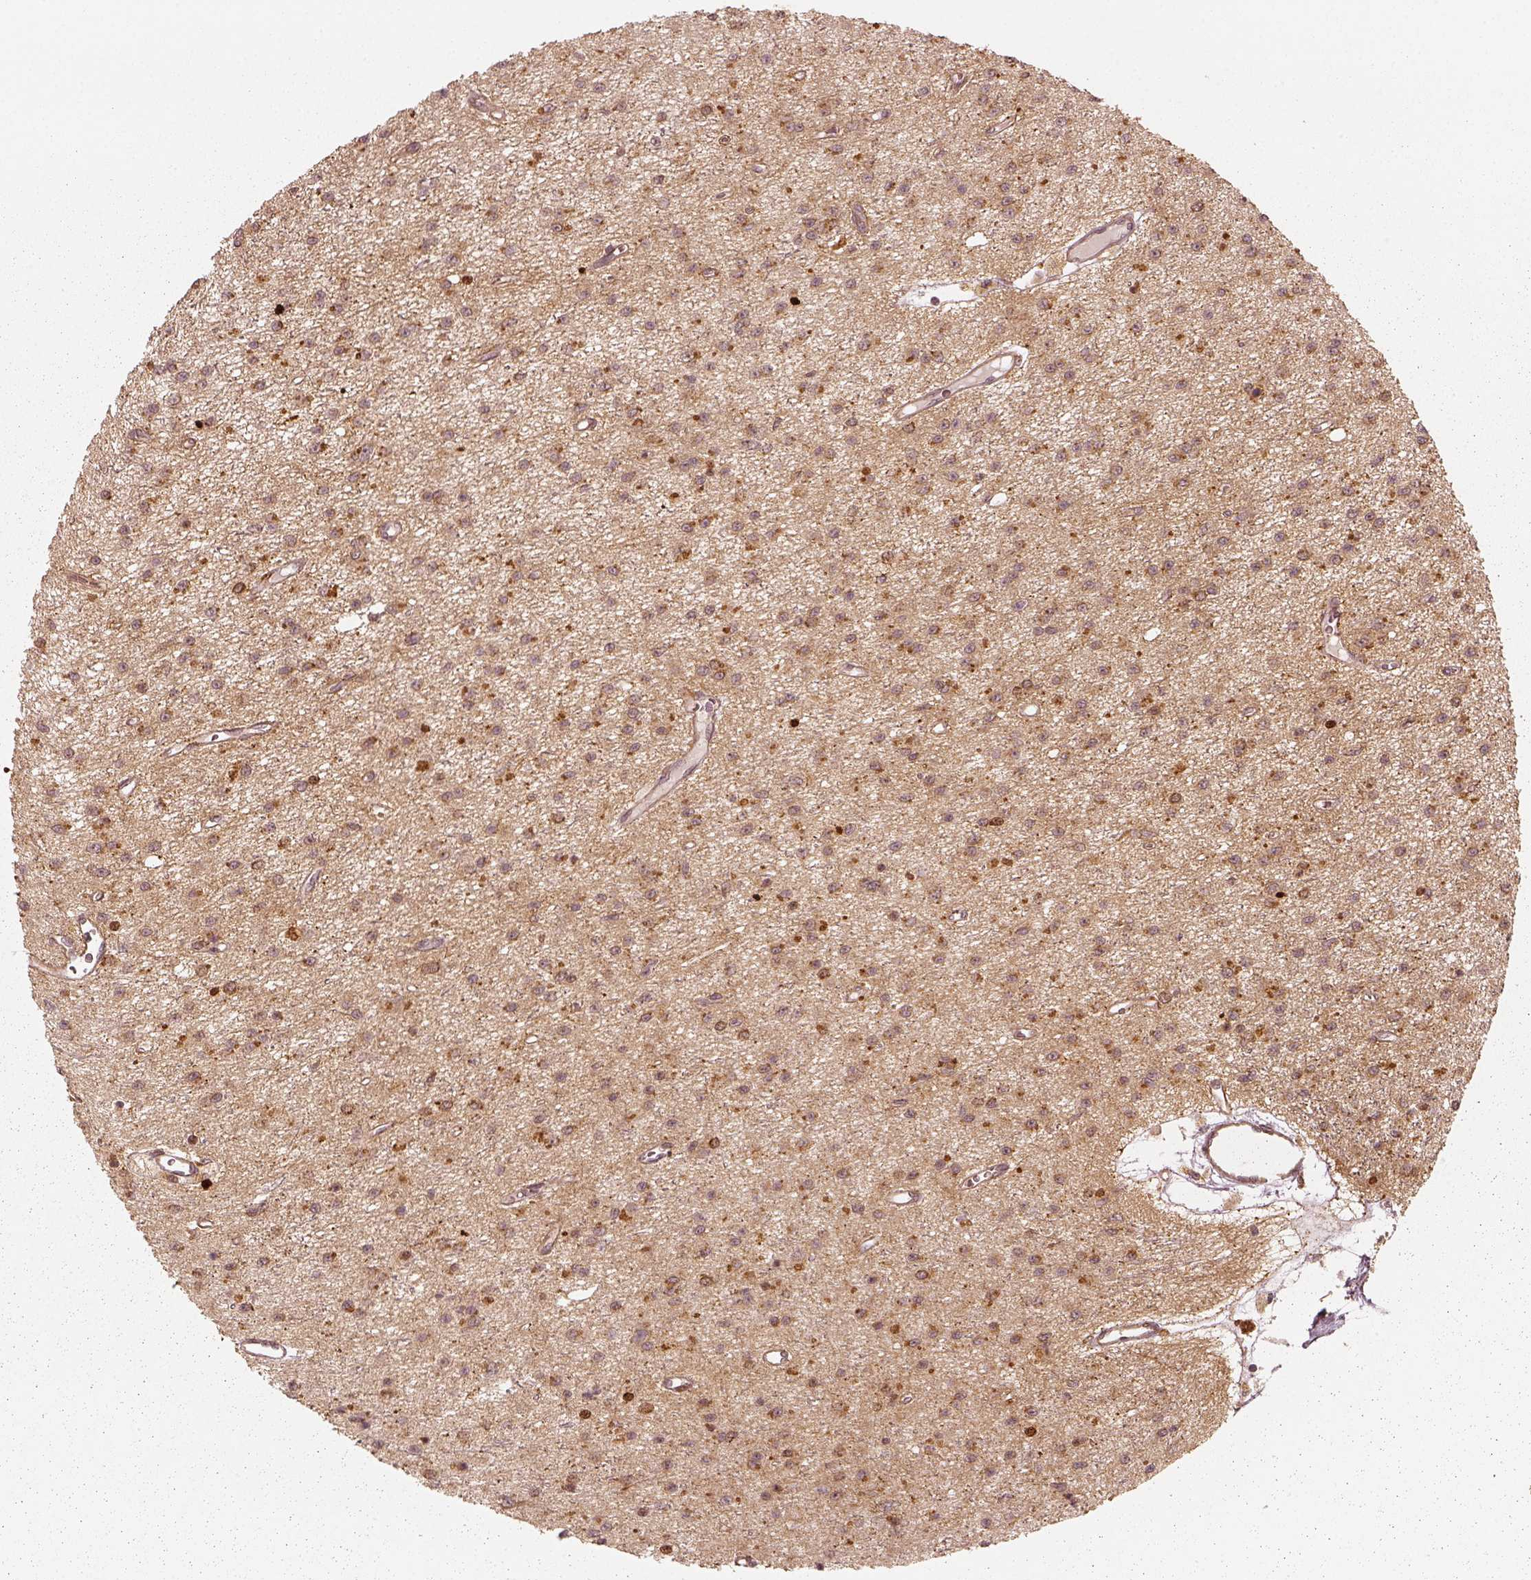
{"staining": {"intensity": "moderate", "quantity": ">75%", "location": "cytoplasmic/membranous"}, "tissue": "glioma", "cell_type": "Tumor cells", "image_type": "cancer", "snomed": [{"axis": "morphology", "description": "Glioma, malignant, Low grade"}, {"axis": "topography", "description": "Brain"}], "caption": "Glioma tissue demonstrates moderate cytoplasmic/membranous staining in about >75% of tumor cells", "gene": "SLC12A9", "patient": {"sex": "female", "age": 45}}